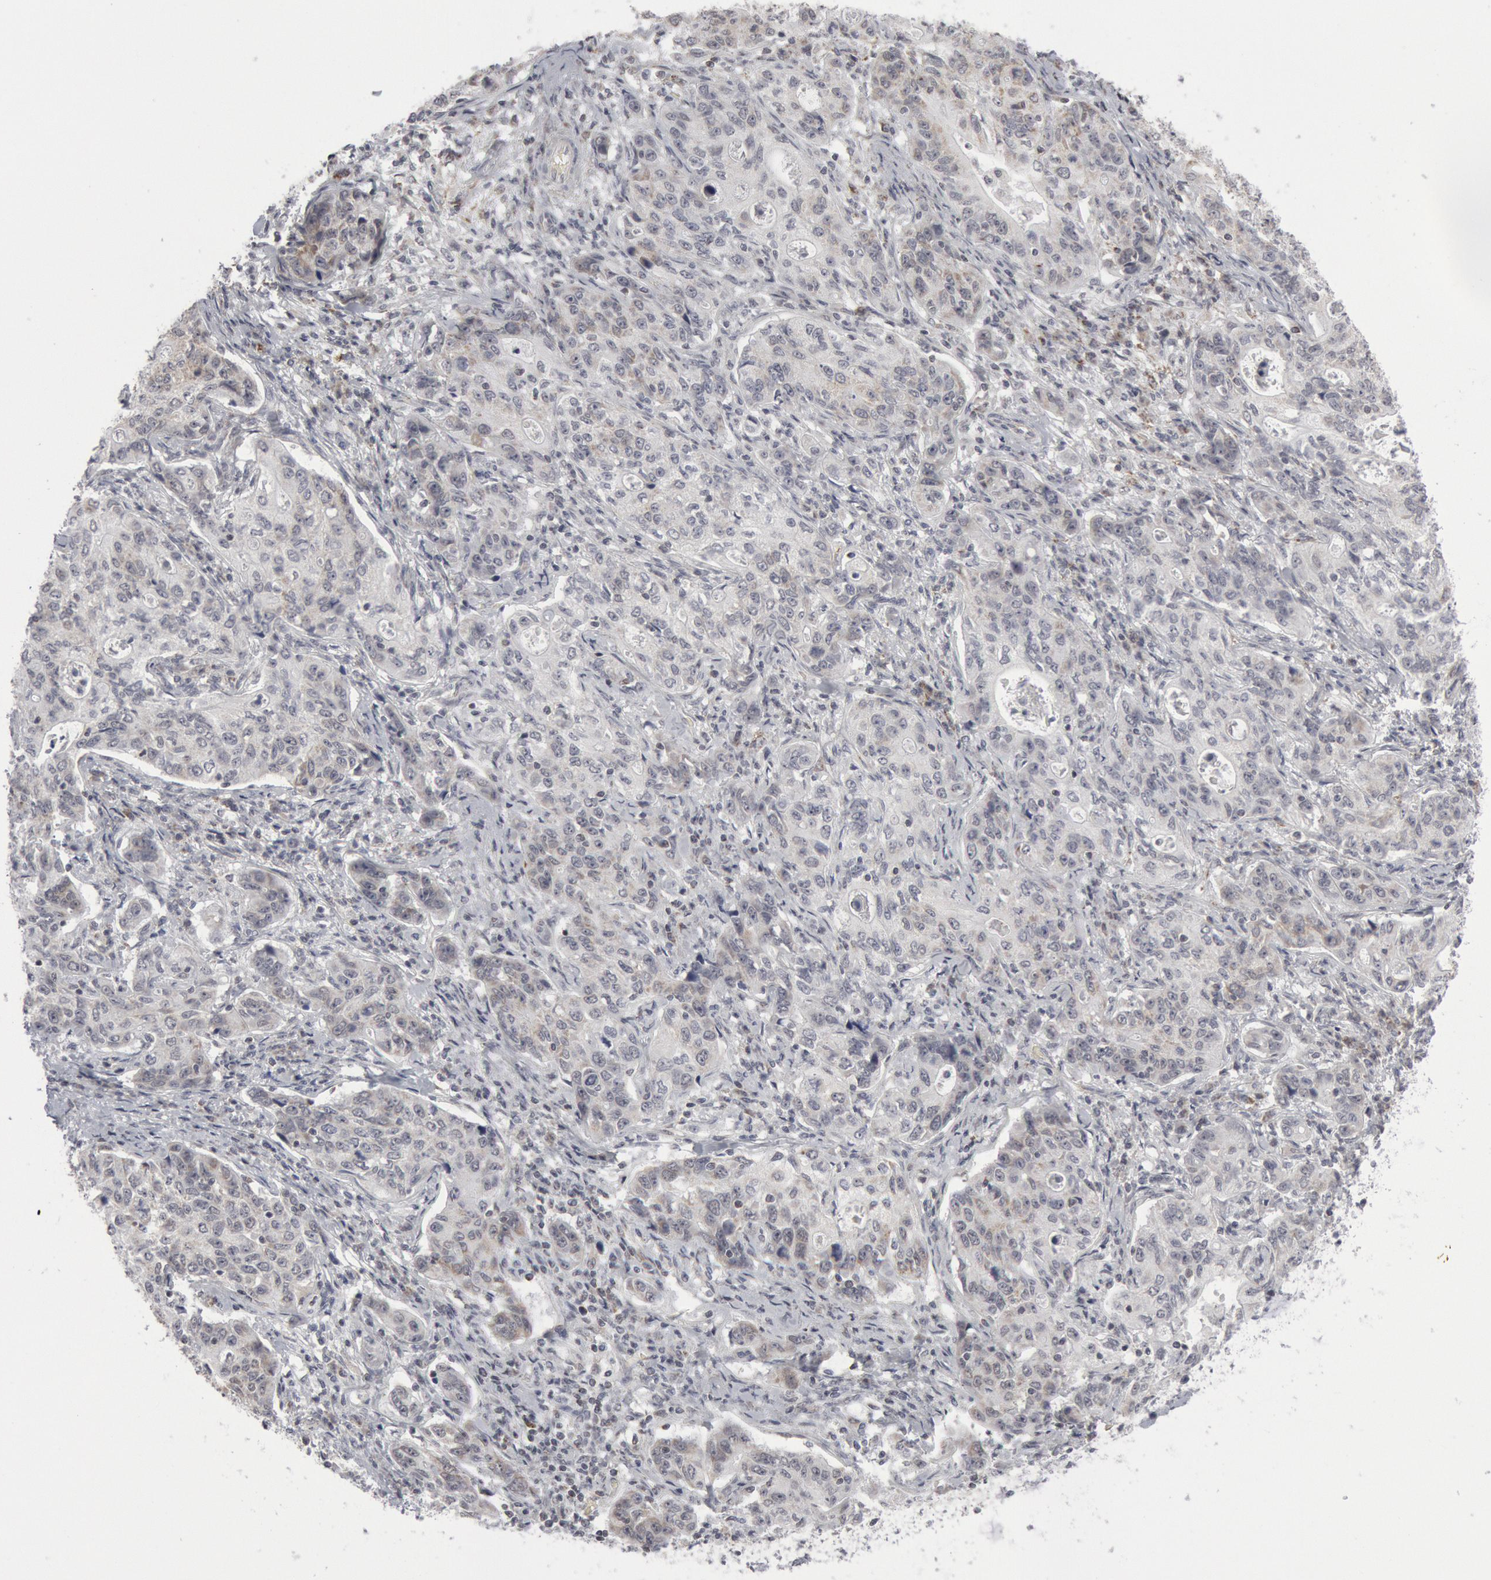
{"staining": {"intensity": "weak", "quantity": "<25%", "location": "cytoplasmic/membranous"}, "tissue": "stomach cancer", "cell_type": "Tumor cells", "image_type": "cancer", "snomed": [{"axis": "morphology", "description": "Adenocarcinoma, NOS"}, {"axis": "topography", "description": "Esophagus"}, {"axis": "topography", "description": "Stomach"}], "caption": "There is no significant staining in tumor cells of adenocarcinoma (stomach). (DAB (3,3'-diaminobenzidine) immunohistochemistry (IHC) visualized using brightfield microscopy, high magnification).", "gene": "CASP9", "patient": {"sex": "male", "age": 74}}